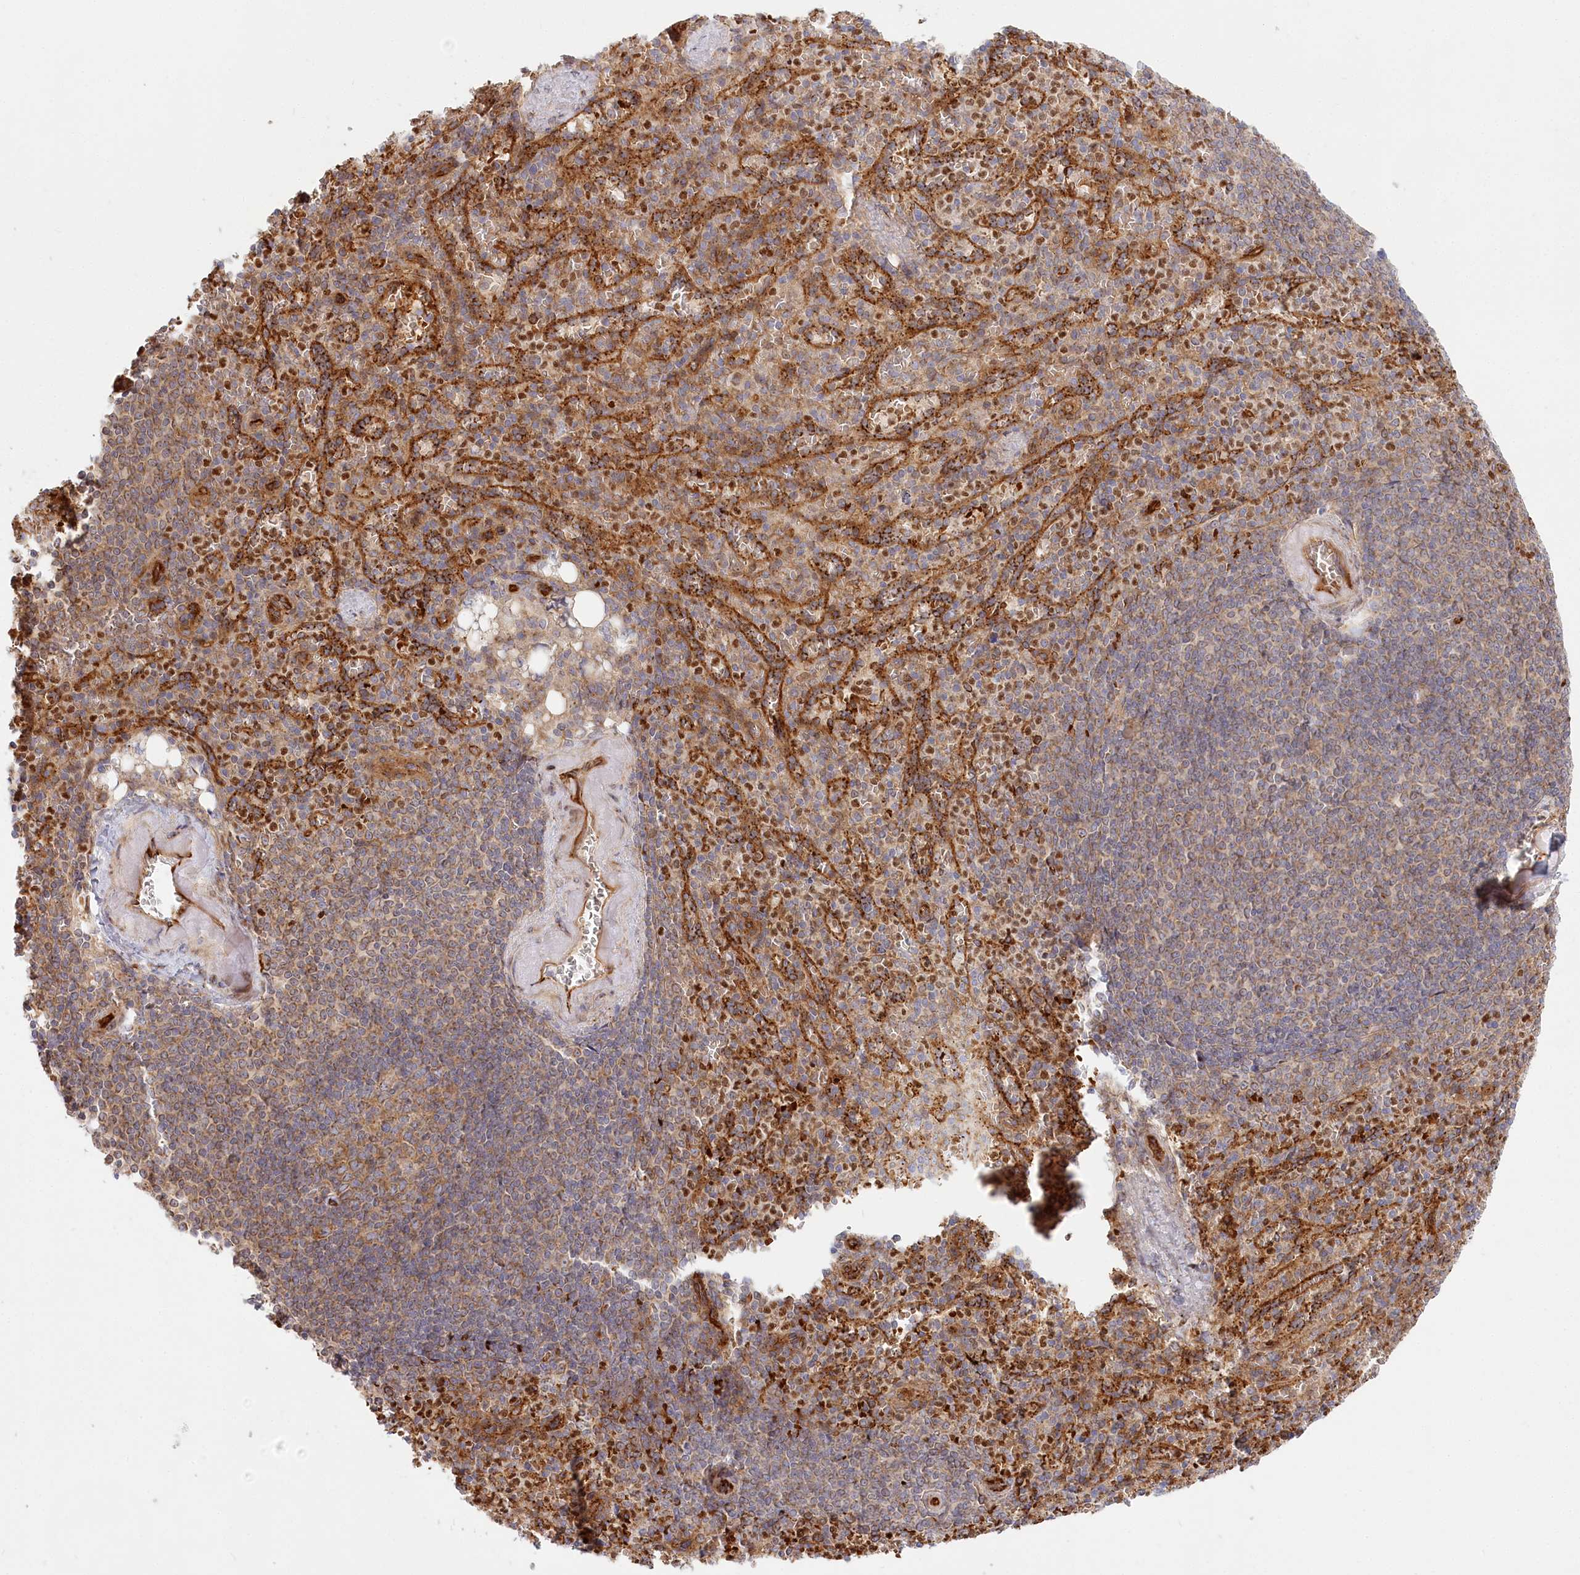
{"staining": {"intensity": "weak", "quantity": "25%-75%", "location": "cytoplasmic/membranous"}, "tissue": "spleen", "cell_type": "Cells in red pulp", "image_type": "normal", "snomed": [{"axis": "morphology", "description": "Normal tissue, NOS"}, {"axis": "topography", "description": "Spleen"}], "caption": "DAB (3,3'-diaminobenzidine) immunohistochemical staining of normal human spleen reveals weak cytoplasmic/membranous protein staining in about 25%-75% of cells in red pulp.", "gene": "COMMD3", "patient": {"sex": "female", "age": 74}}